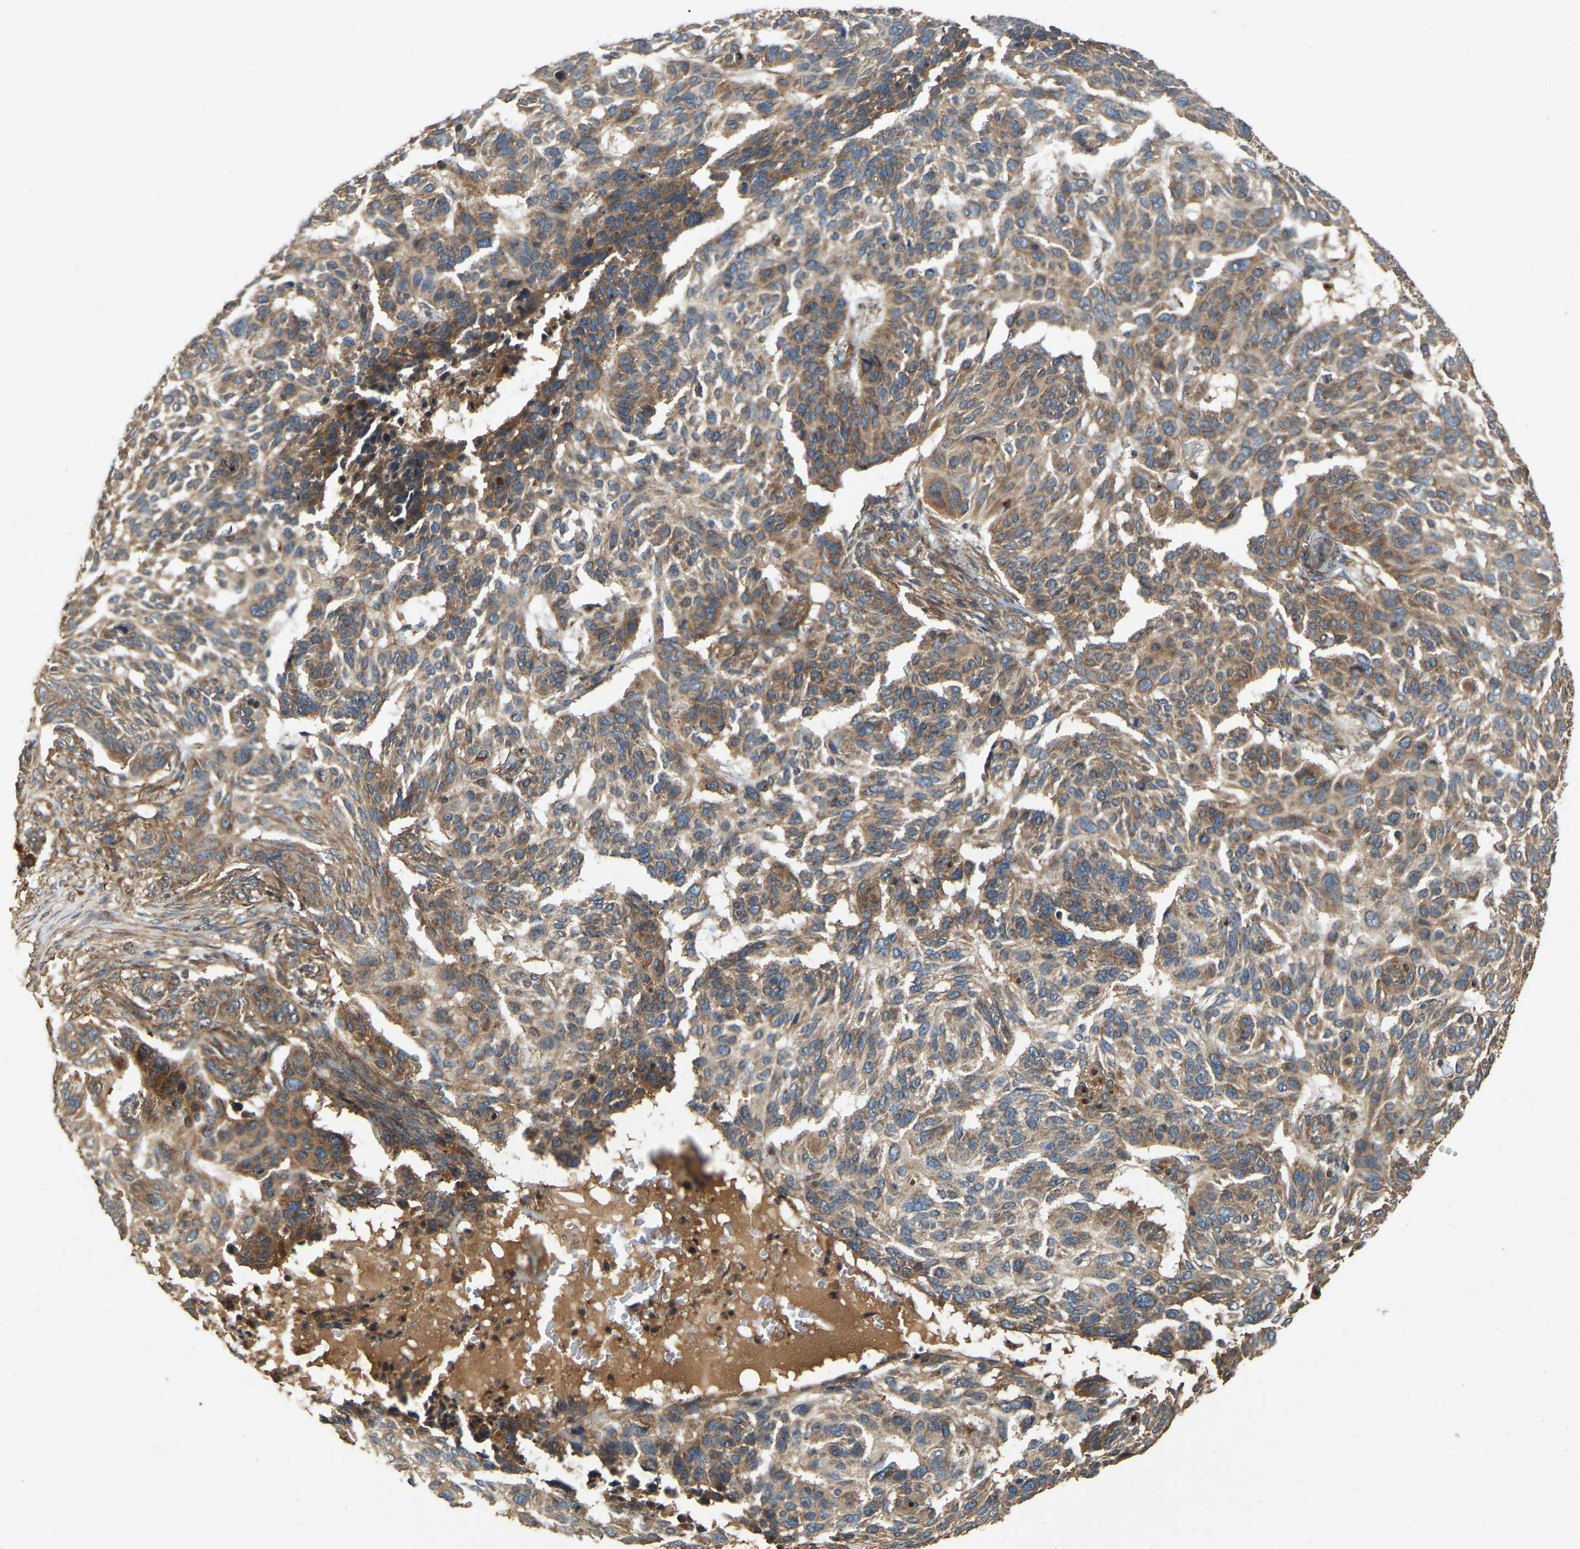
{"staining": {"intensity": "moderate", "quantity": ">75%", "location": "cytoplasmic/membranous"}, "tissue": "skin cancer", "cell_type": "Tumor cells", "image_type": "cancer", "snomed": [{"axis": "morphology", "description": "Basal cell carcinoma"}, {"axis": "topography", "description": "Skin"}], "caption": "DAB immunohistochemical staining of basal cell carcinoma (skin) displays moderate cytoplasmic/membranous protein positivity in about >75% of tumor cells. (DAB (3,3'-diaminobenzidine) IHC with brightfield microscopy, high magnification).", "gene": "SAMD9L", "patient": {"sex": "male", "age": 85}}